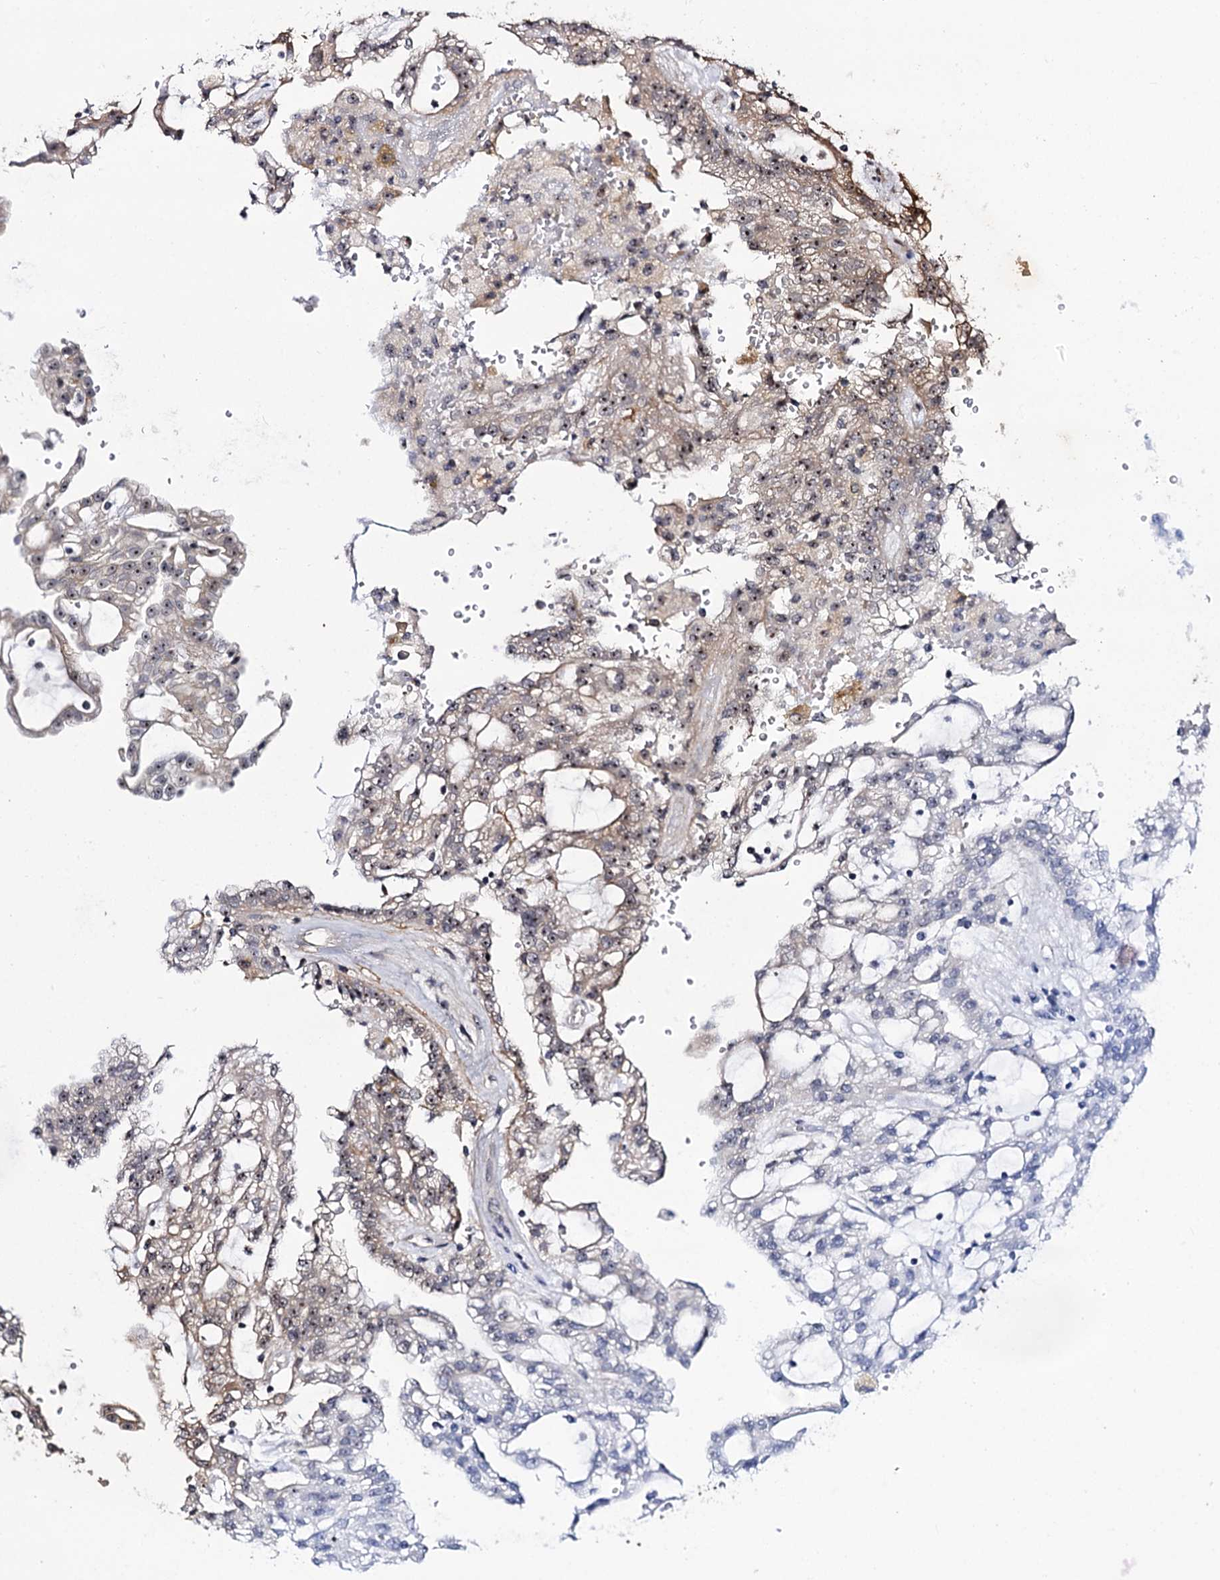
{"staining": {"intensity": "weak", "quantity": "25%-75%", "location": "nuclear"}, "tissue": "renal cancer", "cell_type": "Tumor cells", "image_type": "cancer", "snomed": [{"axis": "morphology", "description": "Adenocarcinoma, NOS"}, {"axis": "topography", "description": "Kidney"}], "caption": "Immunohistochemical staining of human renal adenocarcinoma displays low levels of weak nuclear positivity in about 25%-75% of tumor cells.", "gene": "SUPT20H", "patient": {"sex": "male", "age": 63}}